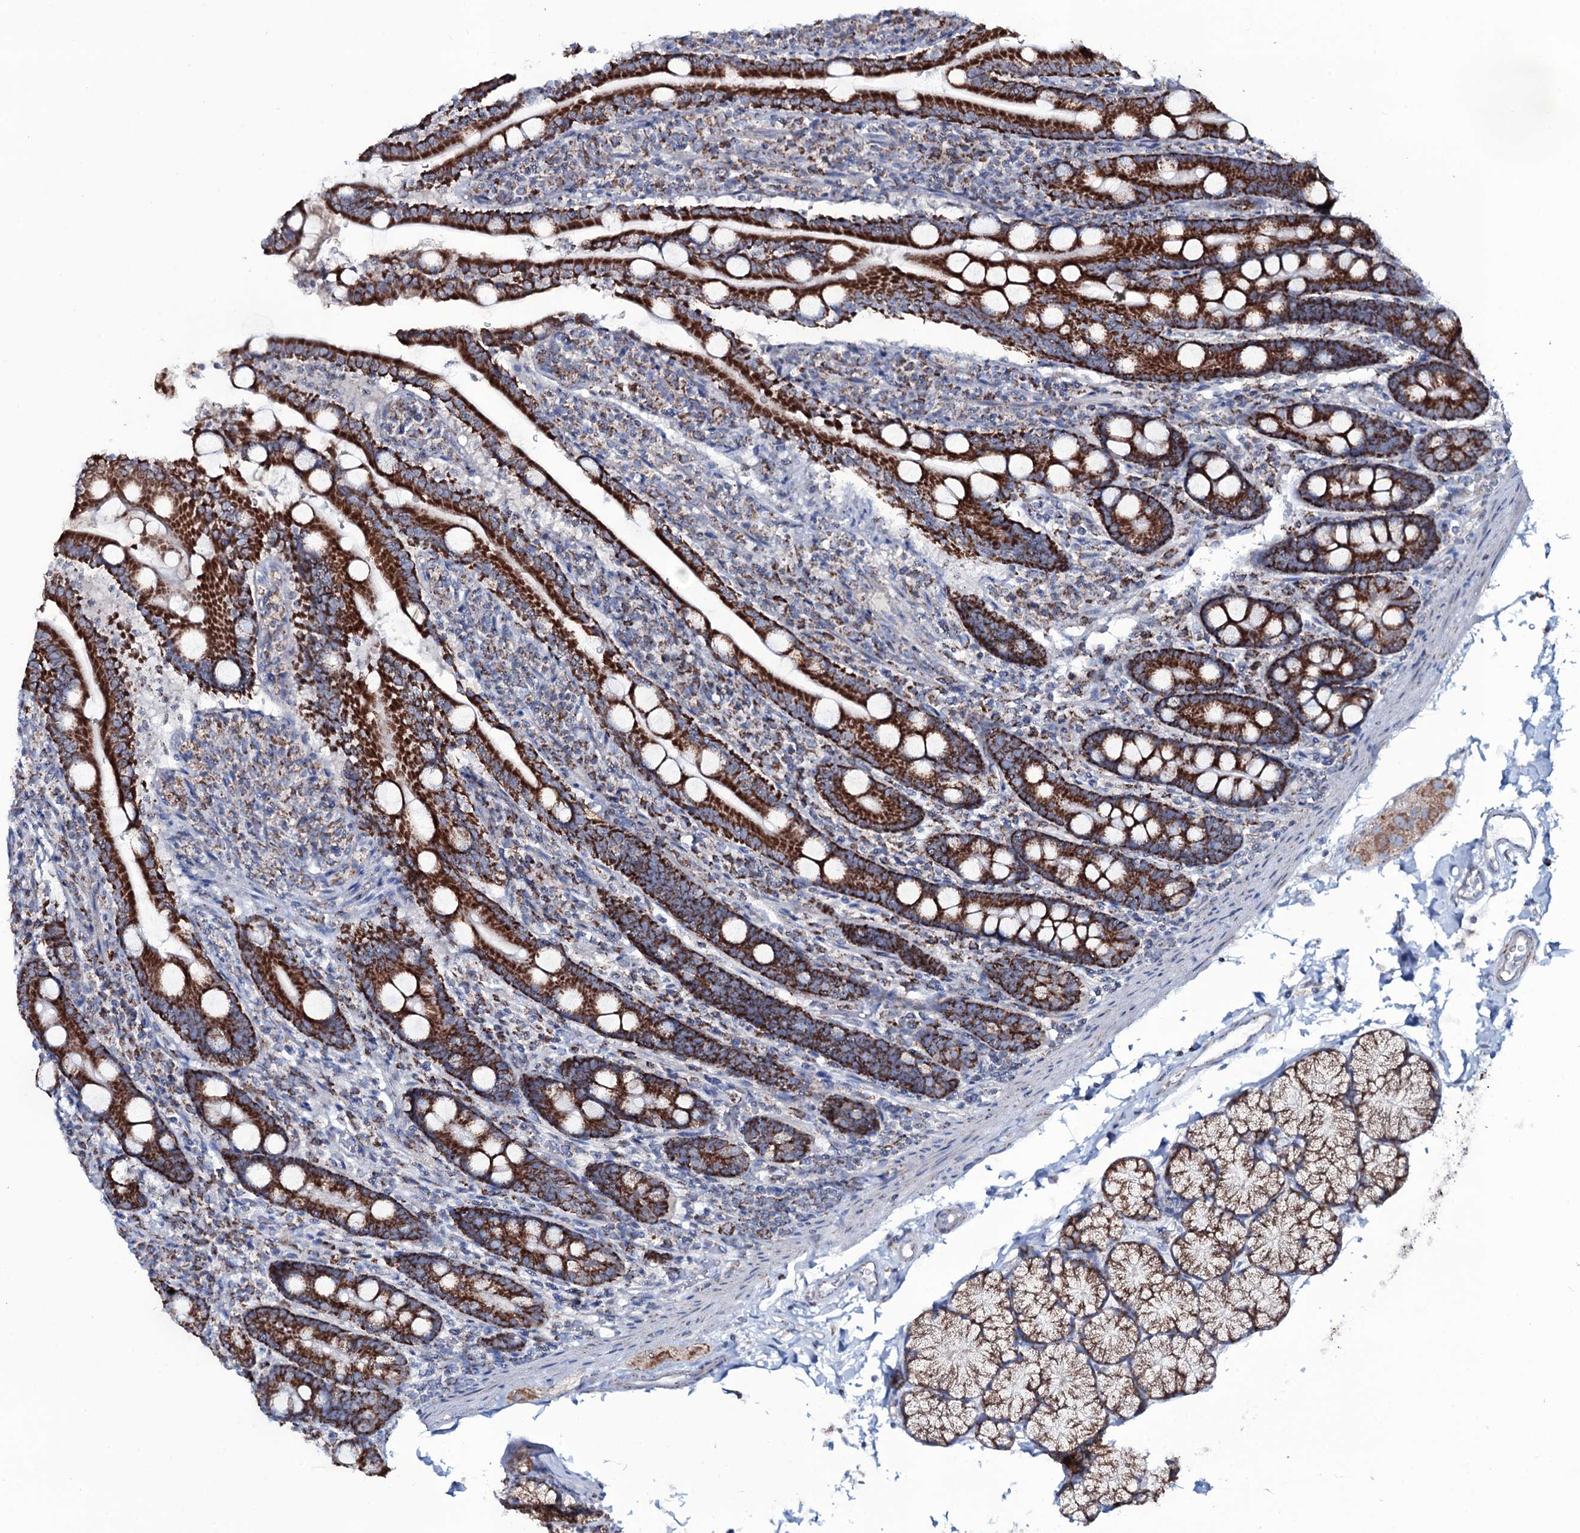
{"staining": {"intensity": "strong", "quantity": ">75%", "location": "cytoplasmic/membranous"}, "tissue": "duodenum", "cell_type": "Glandular cells", "image_type": "normal", "snomed": [{"axis": "morphology", "description": "Normal tissue, NOS"}, {"axis": "topography", "description": "Duodenum"}], "caption": "Immunohistochemical staining of normal duodenum reveals >75% levels of strong cytoplasmic/membranous protein positivity in approximately >75% of glandular cells. The staining was performed using DAB to visualize the protein expression in brown, while the nuclei were stained in blue with hematoxylin (Magnification: 20x).", "gene": "MRPS35", "patient": {"sex": "male", "age": 35}}